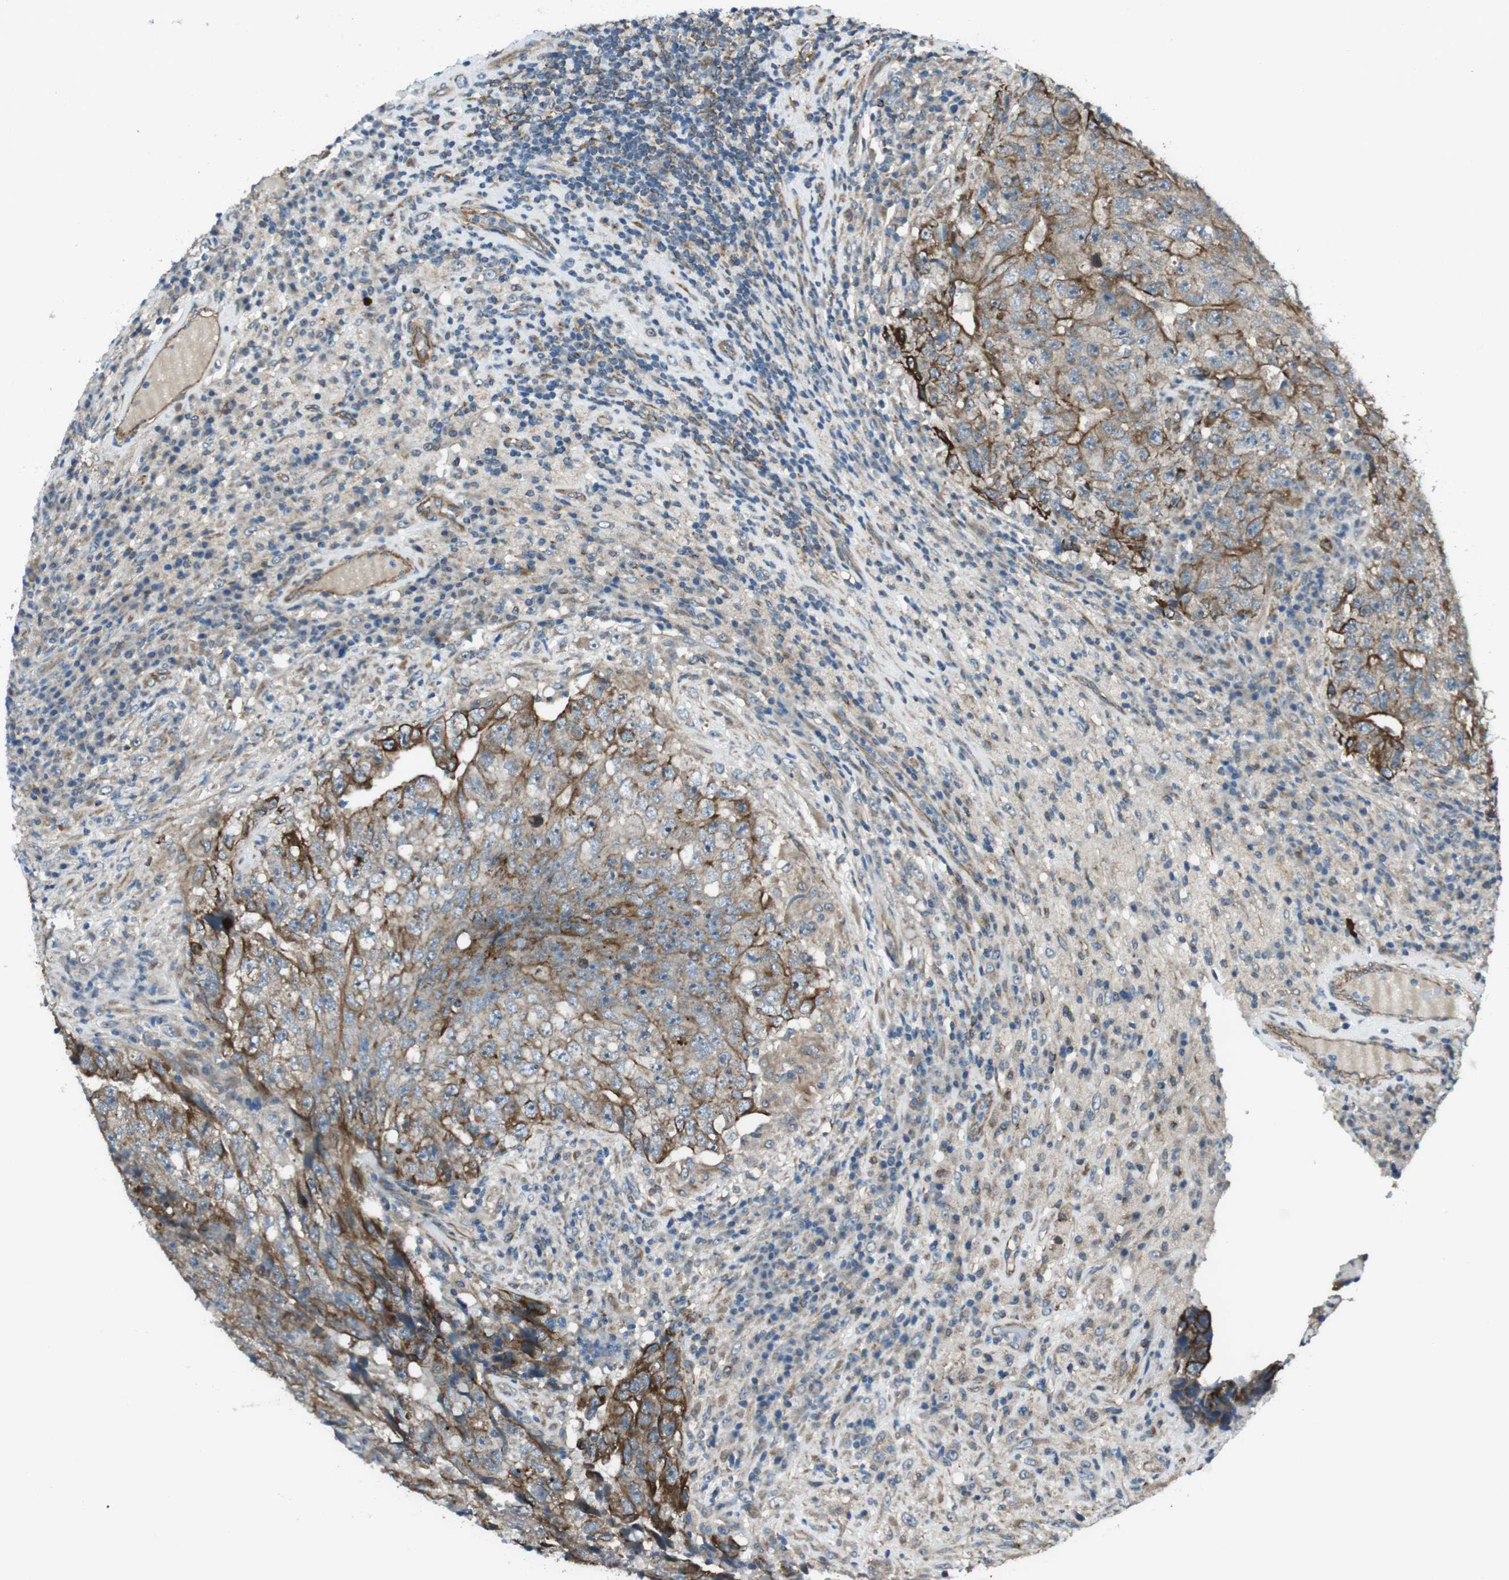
{"staining": {"intensity": "moderate", "quantity": ">75%", "location": "cytoplasmic/membranous"}, "tissue": "testis cancer", "cell_type": "Tumor cells", "image_type": "cancer", "snomed": [{"axis": "morphology", "description": "Necrosis, NOS"}, {"axis": "morphology", "description": "Carcinoma, Embryonal, NOS"}, {"axis": "topography", "description": "Testis"}], "caption": "Tumor cells demonstrate moderate cytoplasmic/membranous positivity in about >75% of cells in testis cancer (embryonal carcinoma).", "gene": "FAM174B", "patient": {"sex": "male", "age": 19}}